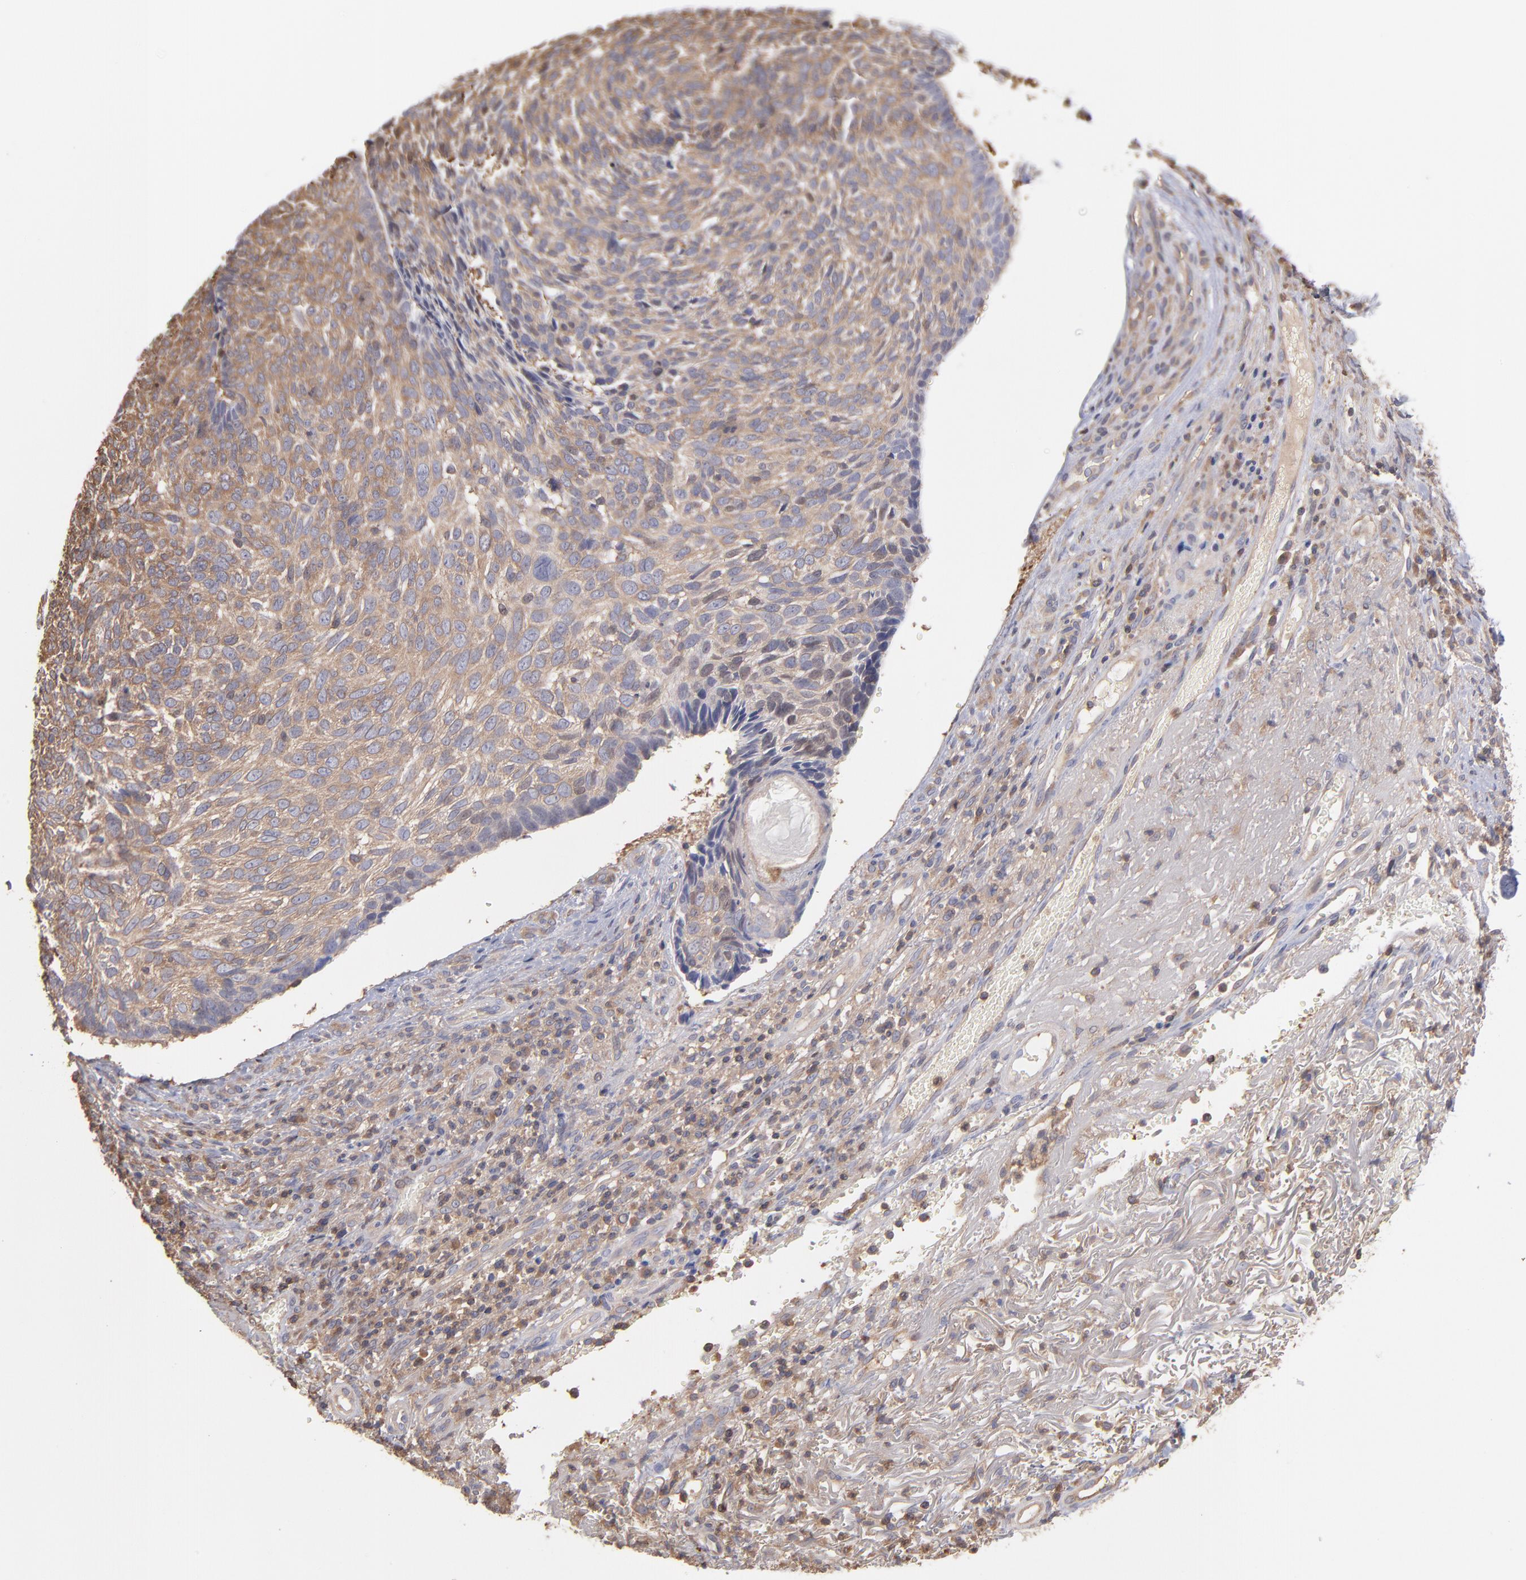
{"staining": {"intensity": "moderate", "quantity": ">75%", "location": "cytoplasmic/membranous"}, "tissue": "skin cancer", "cell_type": "Tumor cells", "image_type": "cancer", "snomed": [{"axis": "morphology", "description": "Basal cell carcinoma"}, {"axis": "topography", "description": "Skin"}], "caption": "Approximately >75% of tumor cells in skin cancer reveal moderate cytoplasmic/membranous protein expression as visualized by brown immunohistochemical staining.", "gene": "MAP2K2", "patient": {"sex": "male", "age": 72}}